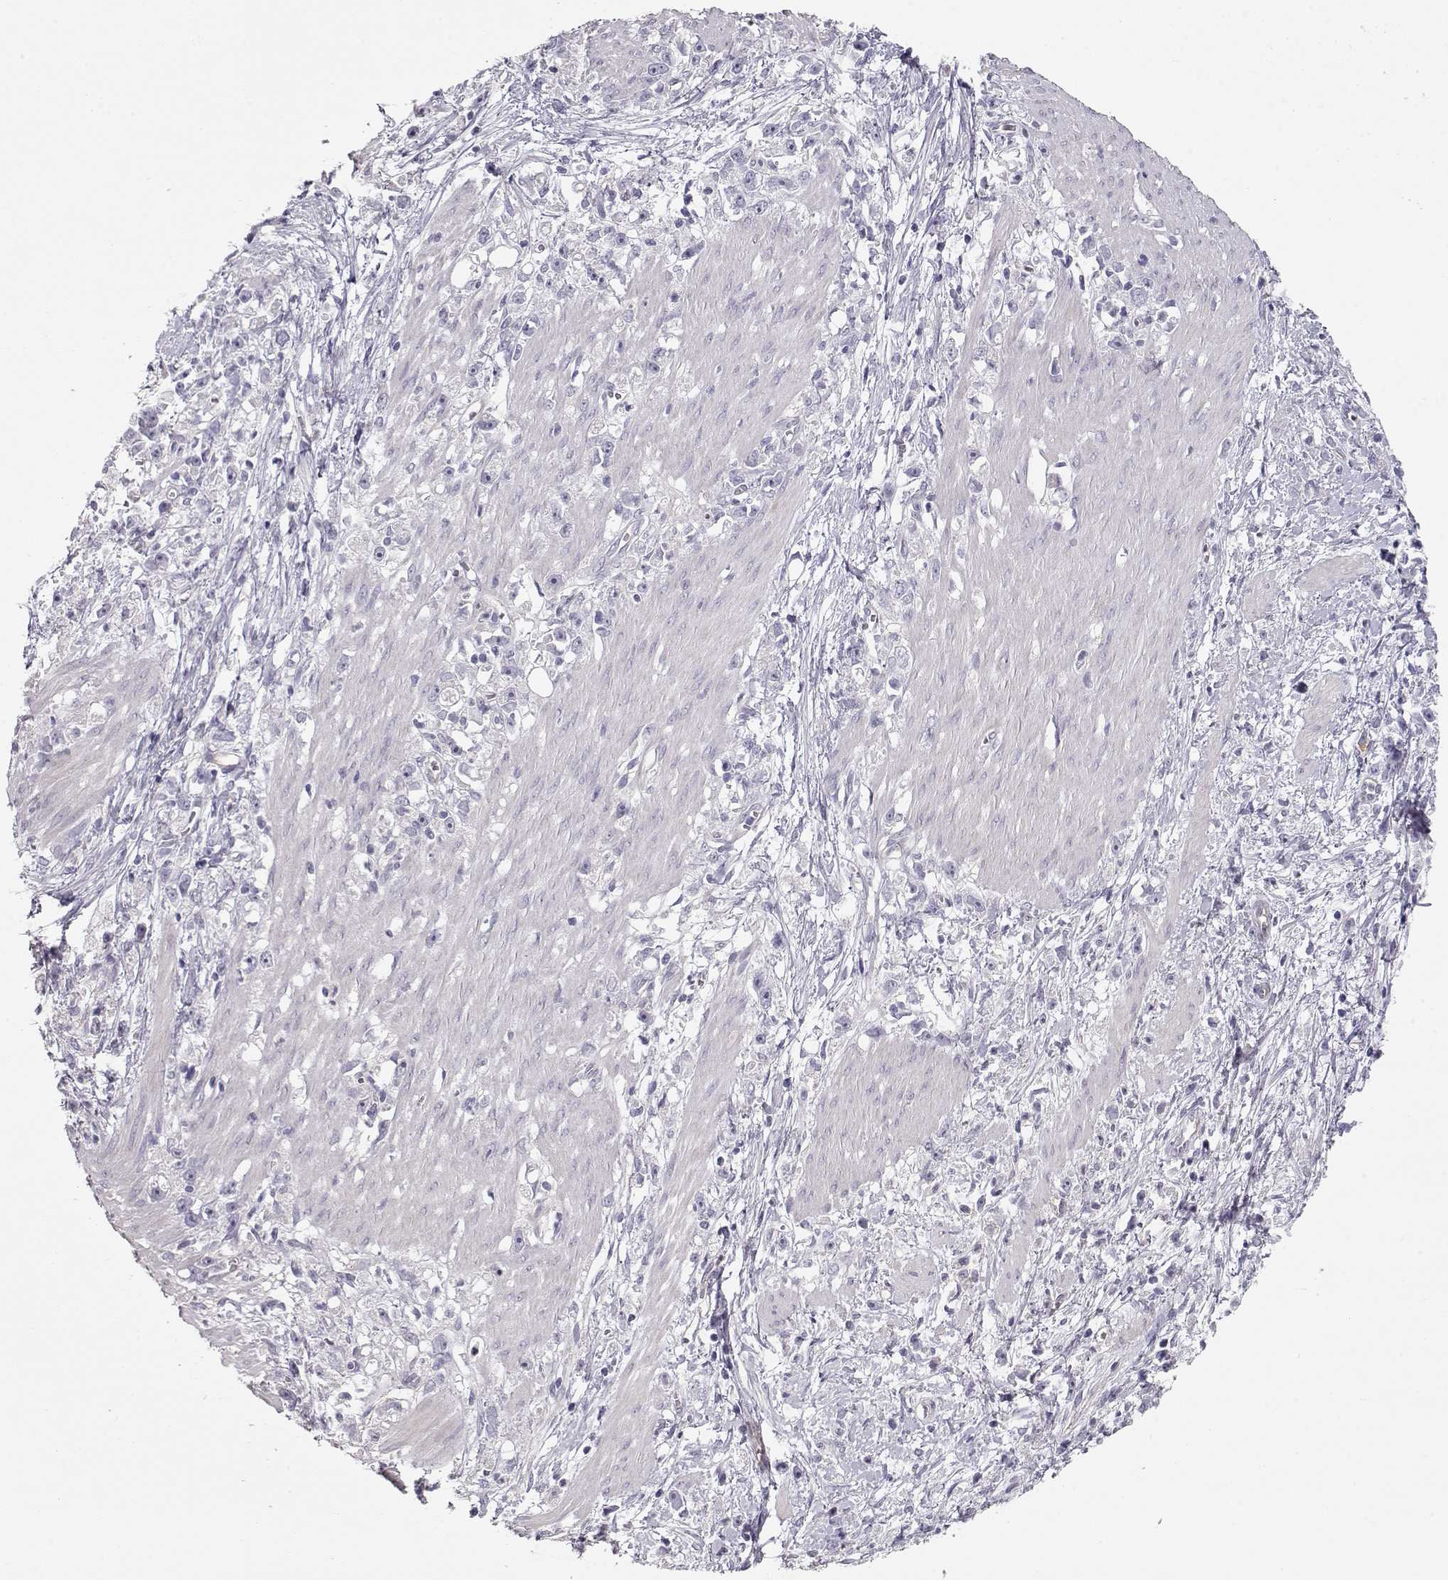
{"staining": {"intensity": "negative", "quantity": "none", "location": "none"}, "tissue": "stomach cancer", "cell_type": "Tumor cells", "image_type": "cancer", "snomed": [{"axis": "morphology", "description": "Adenocarcinoma, NOS"}, {"axis": "topography", "description": "Stomach"}], "caption": "An IHC histopathology image of stomach cancer is shown. There is no staining in tumor cells of stomach cancer.", "gene": "SLC18A1", "patient": {"sex": "female", "age": 59}}